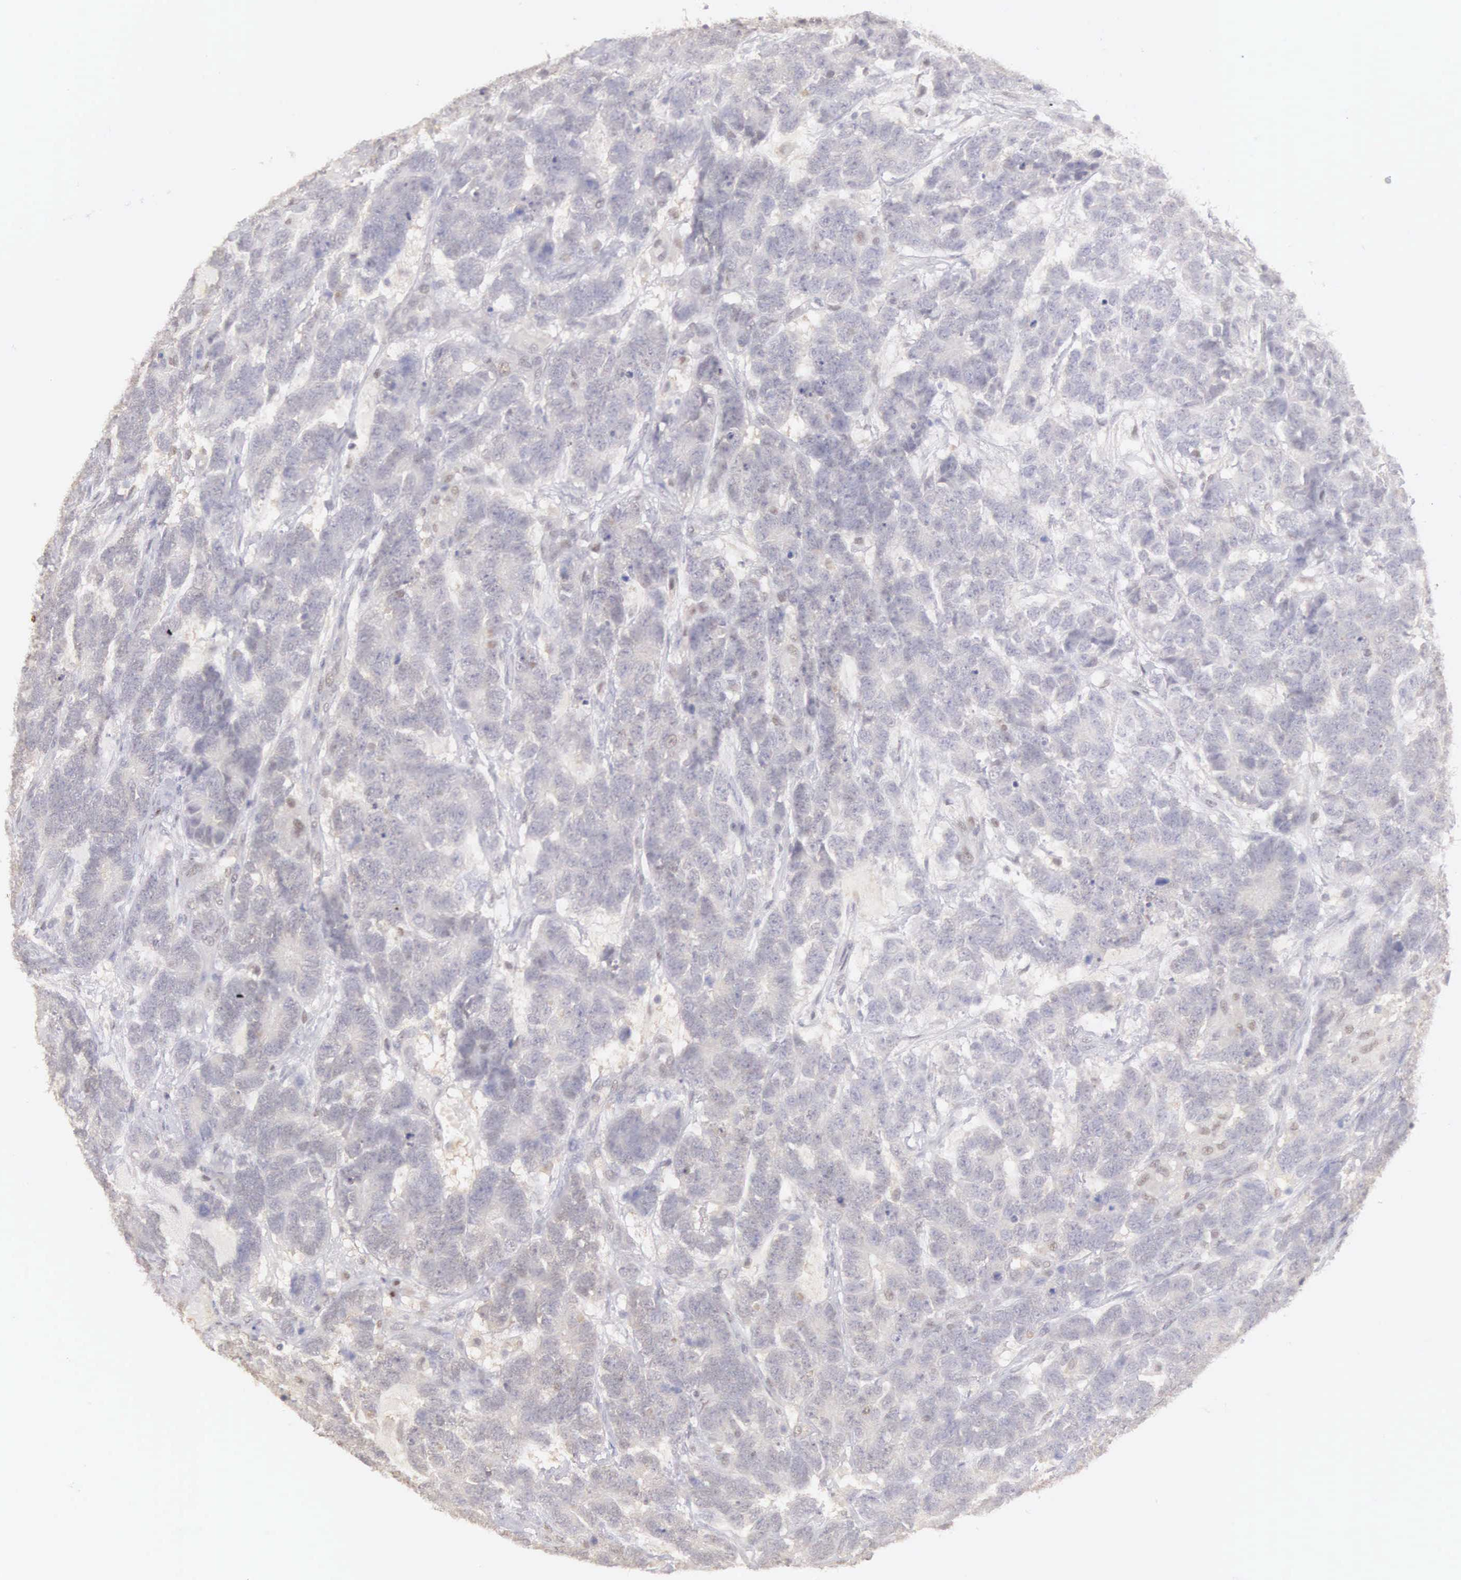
{"staining": {"intensity": "negative", "quantity": "none", "location": "none"}, "tissue": "testis cancer", "cell_type": "Tumor cells", "image_type": "cancer", "snomed": [{"axis": "morphology", "description": "Carcinoma, Embryonal, NOS"}, {"axis": "topography", "description": "Testis"}], "caption": "Human testis embryonal carcinoma stained for a protein using IHC shows no staining in tumor cells.", "gene": "UBA1", "patient": {"sex": "male", "age": 26}}